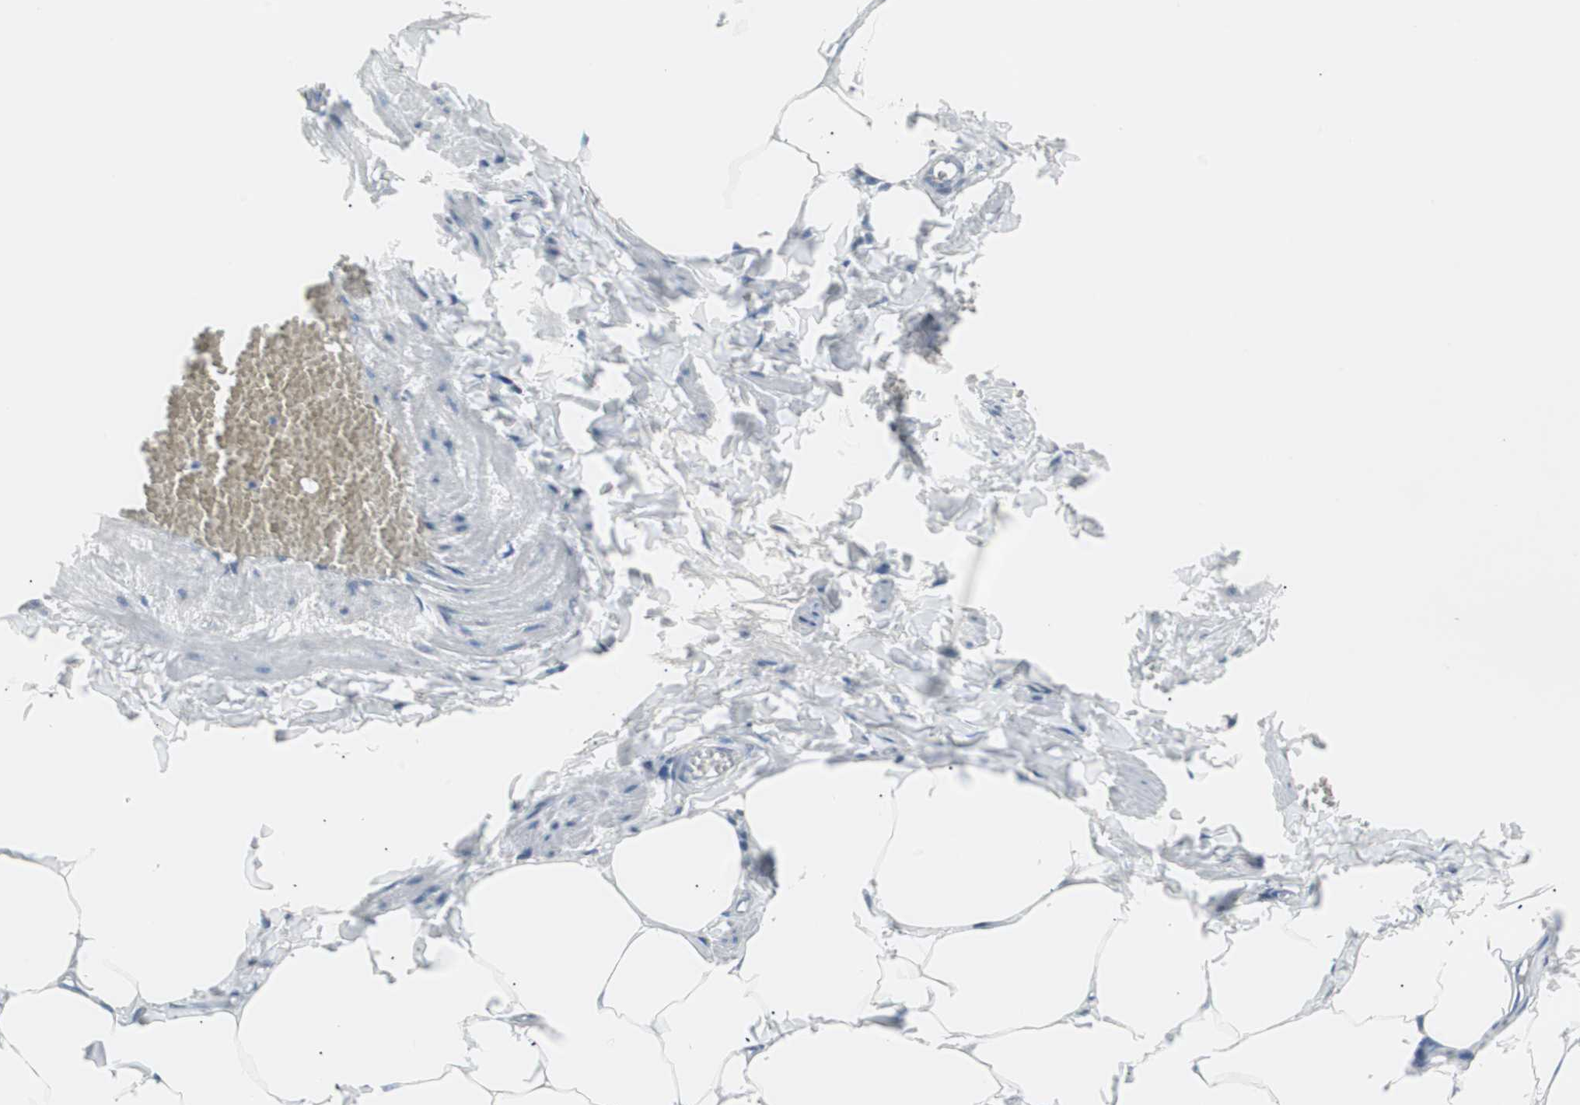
{"staining": {"intensity": "negative", "quantity": "none", "location": "none"}, "tissue": "adipose tissue", "cell_type": "Adipocytes", "image_type": "normal", "snomed": [{"axis": "morphology", "description": "Normal tissue, NOS"}, {"axis": "topography", "description": "Vascular tissue"}], "caption": "A high-resolution histopathology image shows immunohistochemistry staining of benign adipose tissue, which reveals no significant staining in adipocytes. (Brightfield microscopy of DAB (3,3'-diaminobenzidine) IHC at high magnification).", "gene": "POLH", "patient": {"sex": "male", "age": 41}}